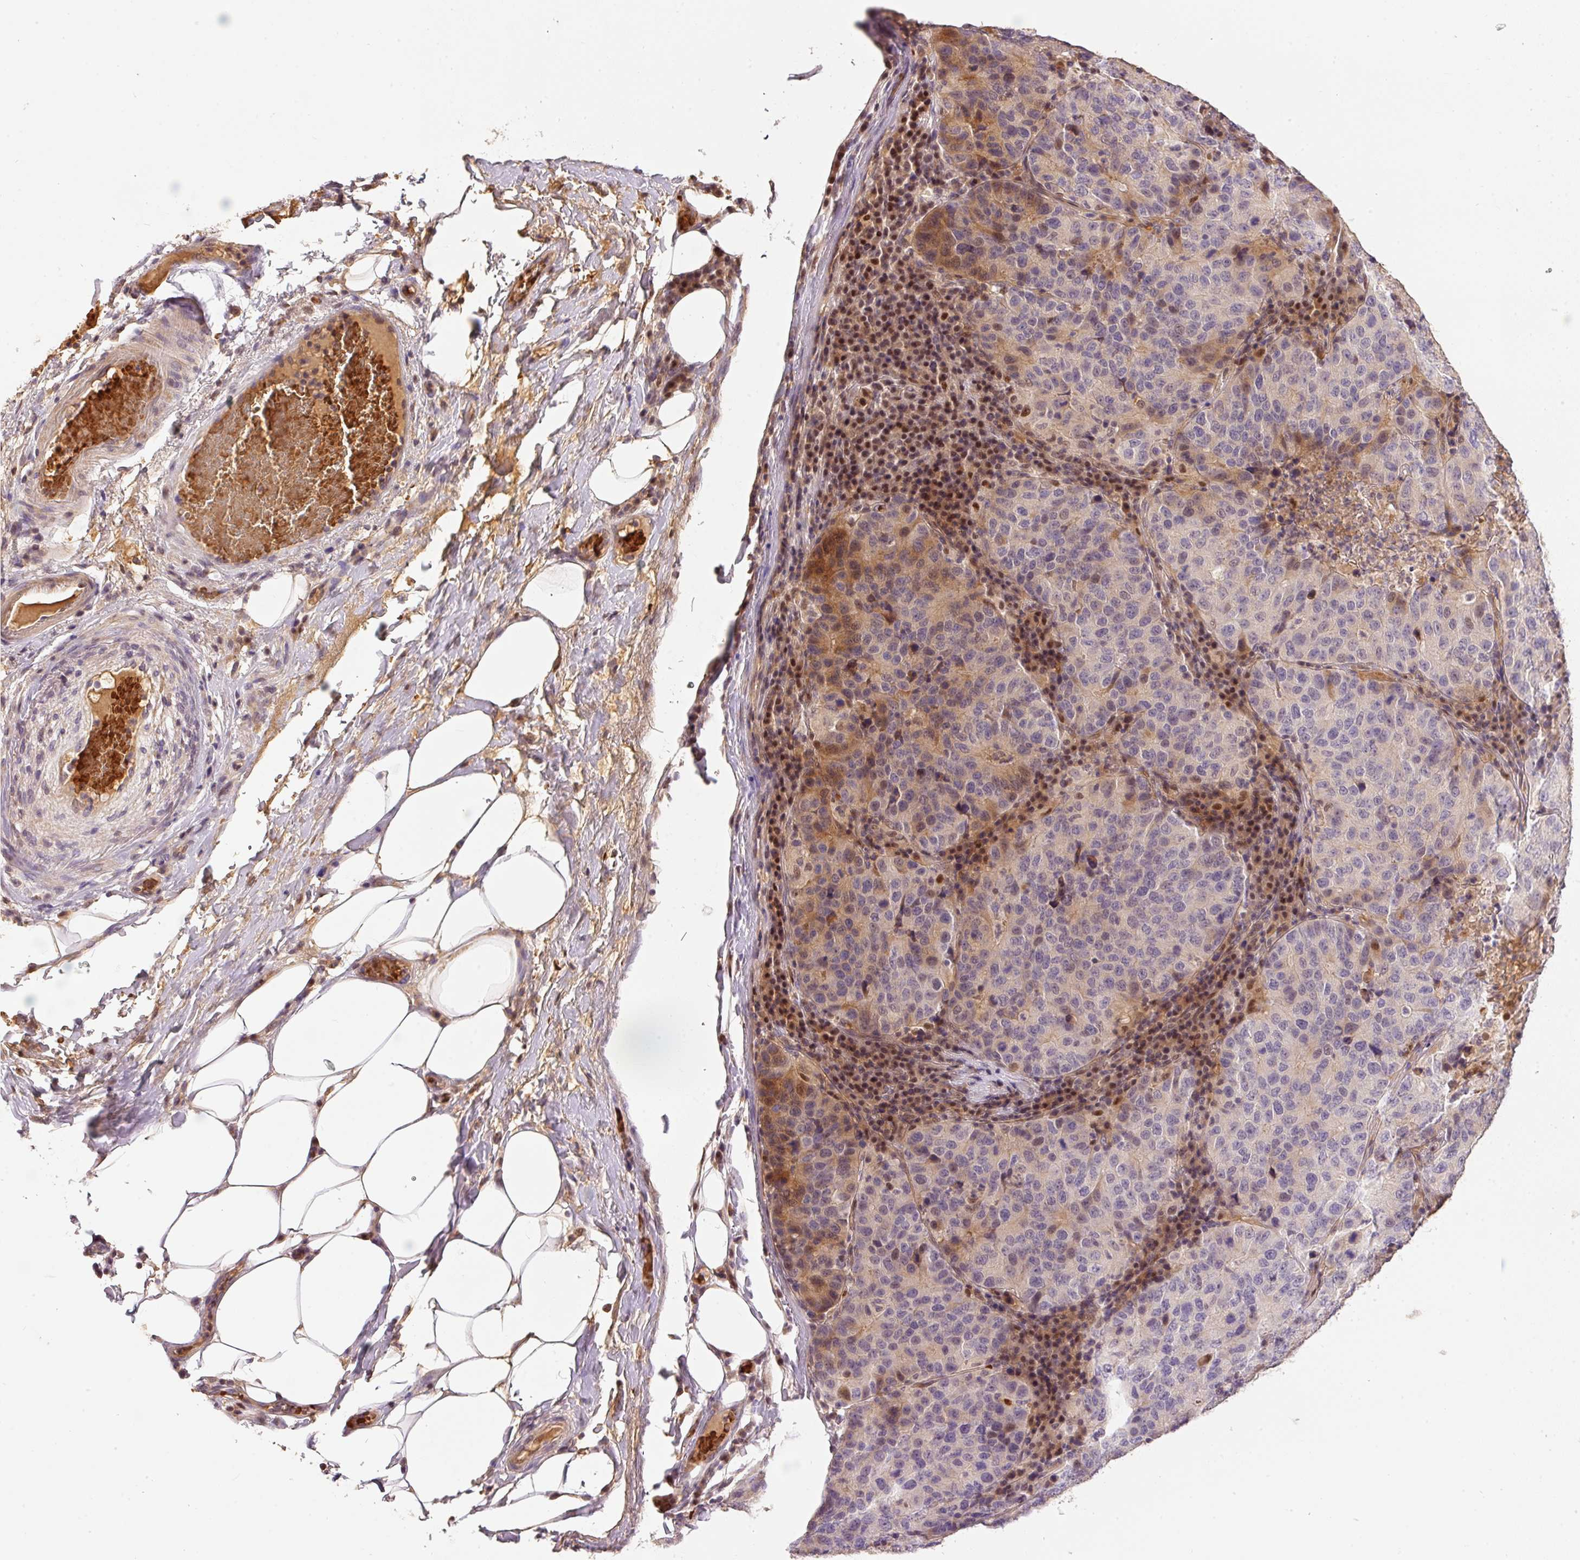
{"staining": {"intensity": "moderate", "quantity": "<25%", "location": "cytoplasmic/membranous,nuclear"}, "tissue": "stomach cancer", "cell_type": "Tumor cells", "image_type": "cancer", "snomed": [{"axis": "morphology", "description": "Adenocarcinoma, NOS"}, {"axis": "topography", "description": "Stomach"}], "caption": "A micrograph of human stomach cancer (adenocarcinoma) stained for a protein shows moderate cytoplasmic/membranous and nuclear brown staining in tumor cells.", "gene": "CMTM8", "patient": {"sex": "male", "age": 71}}